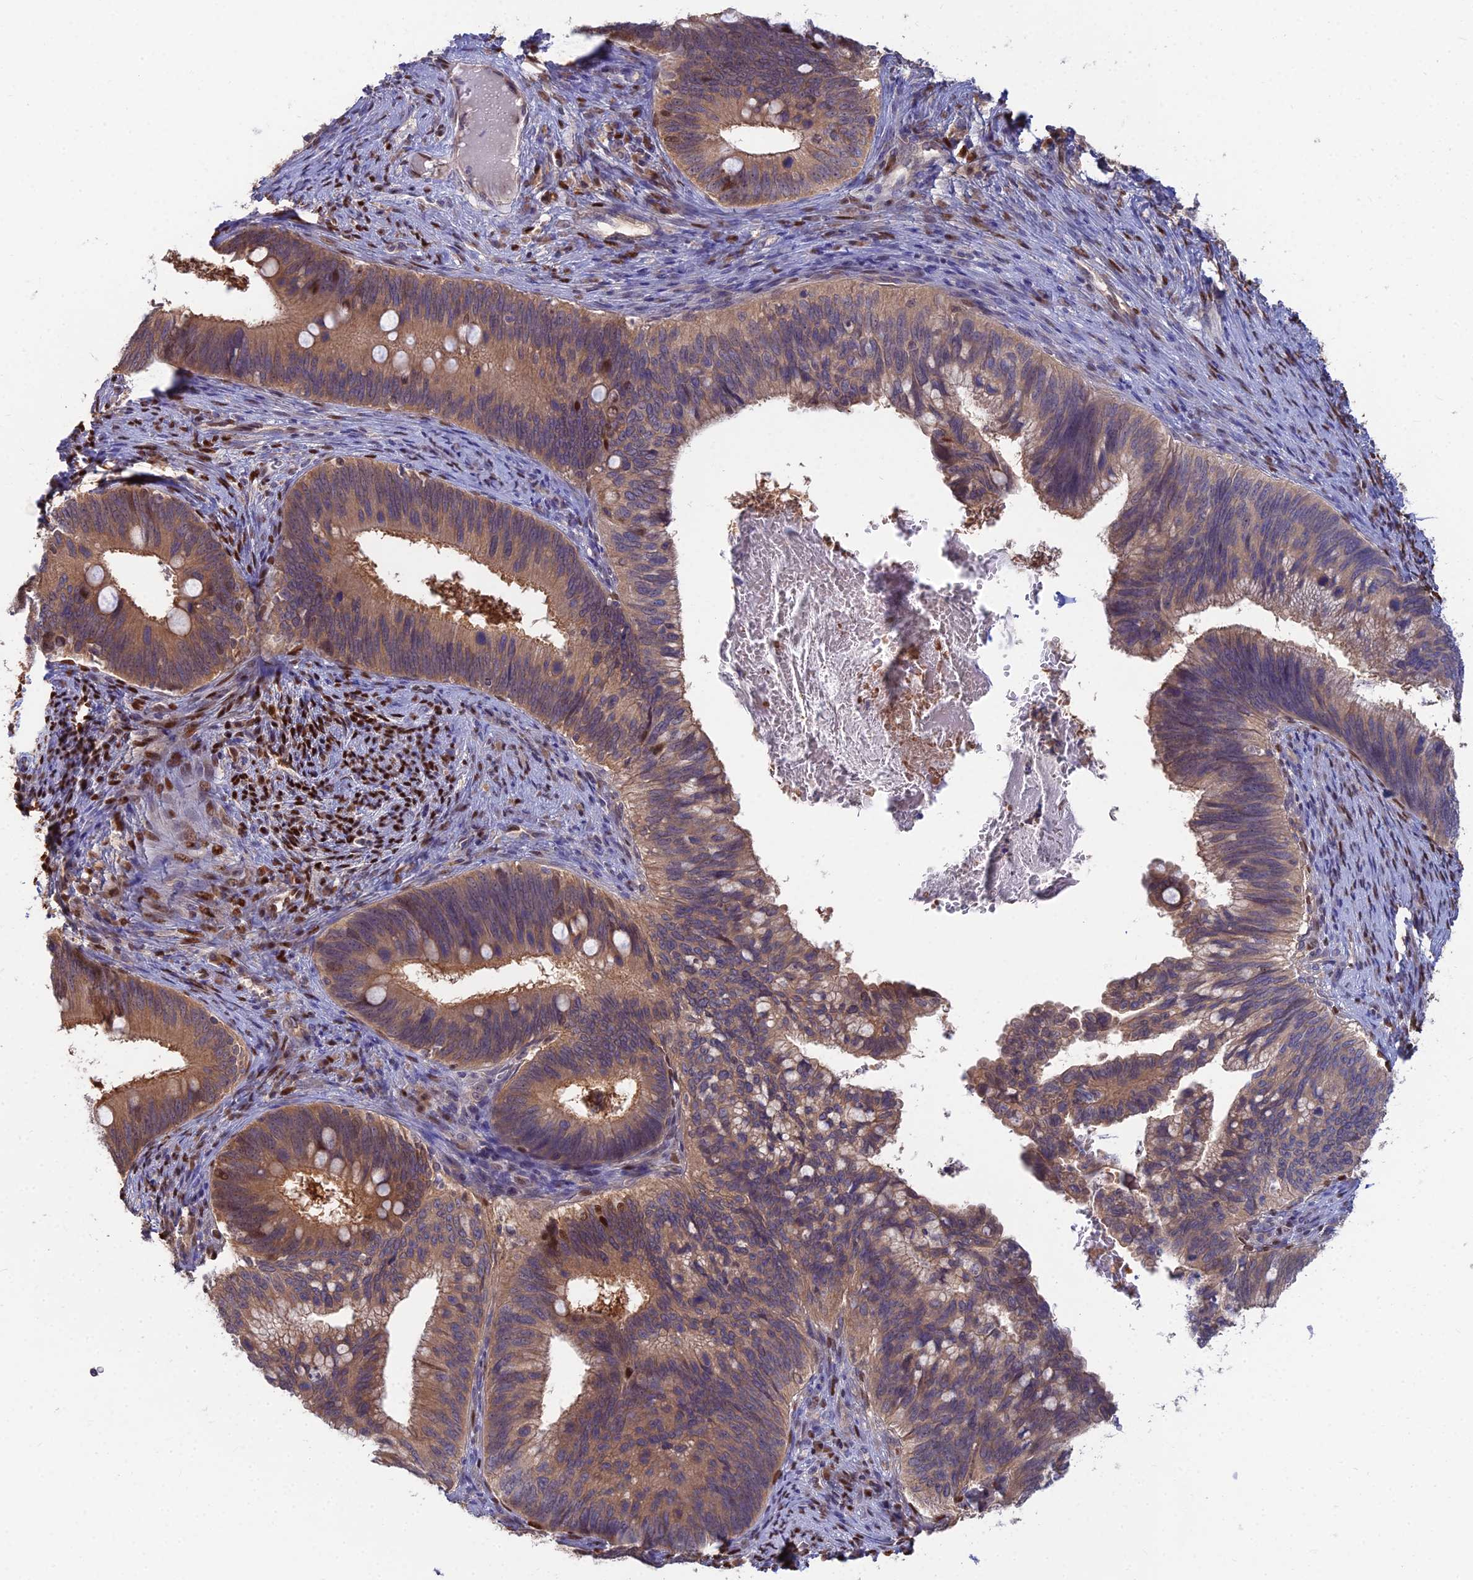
{"staining": {"intensity": "moderate", "quantity": ">75%", "location": "cytoplasmic/membranous,nuclear"}, "tissue": "cervical cancer", "cell_type": "Tumor cells", "image_type": "cancer", "snomed": [{"axis": "morphology", "description": "Adenocarcinoma, NOS"}, {"axis": "topography", "description": "Cervix"}], "caption": "A high-resolution image shows IHC staining of cervical cancer (adenocarcinoma), which displays moderate cytoplasmic/membranous and nuclear positivity in approximately >75% of tumor cells. (DAB (3,3'-diaminobenzidine) IHC with brightfield microscopy, high magnification).", "gene": "DNPEP", "patient": {"sex": "female", "age": 42}}